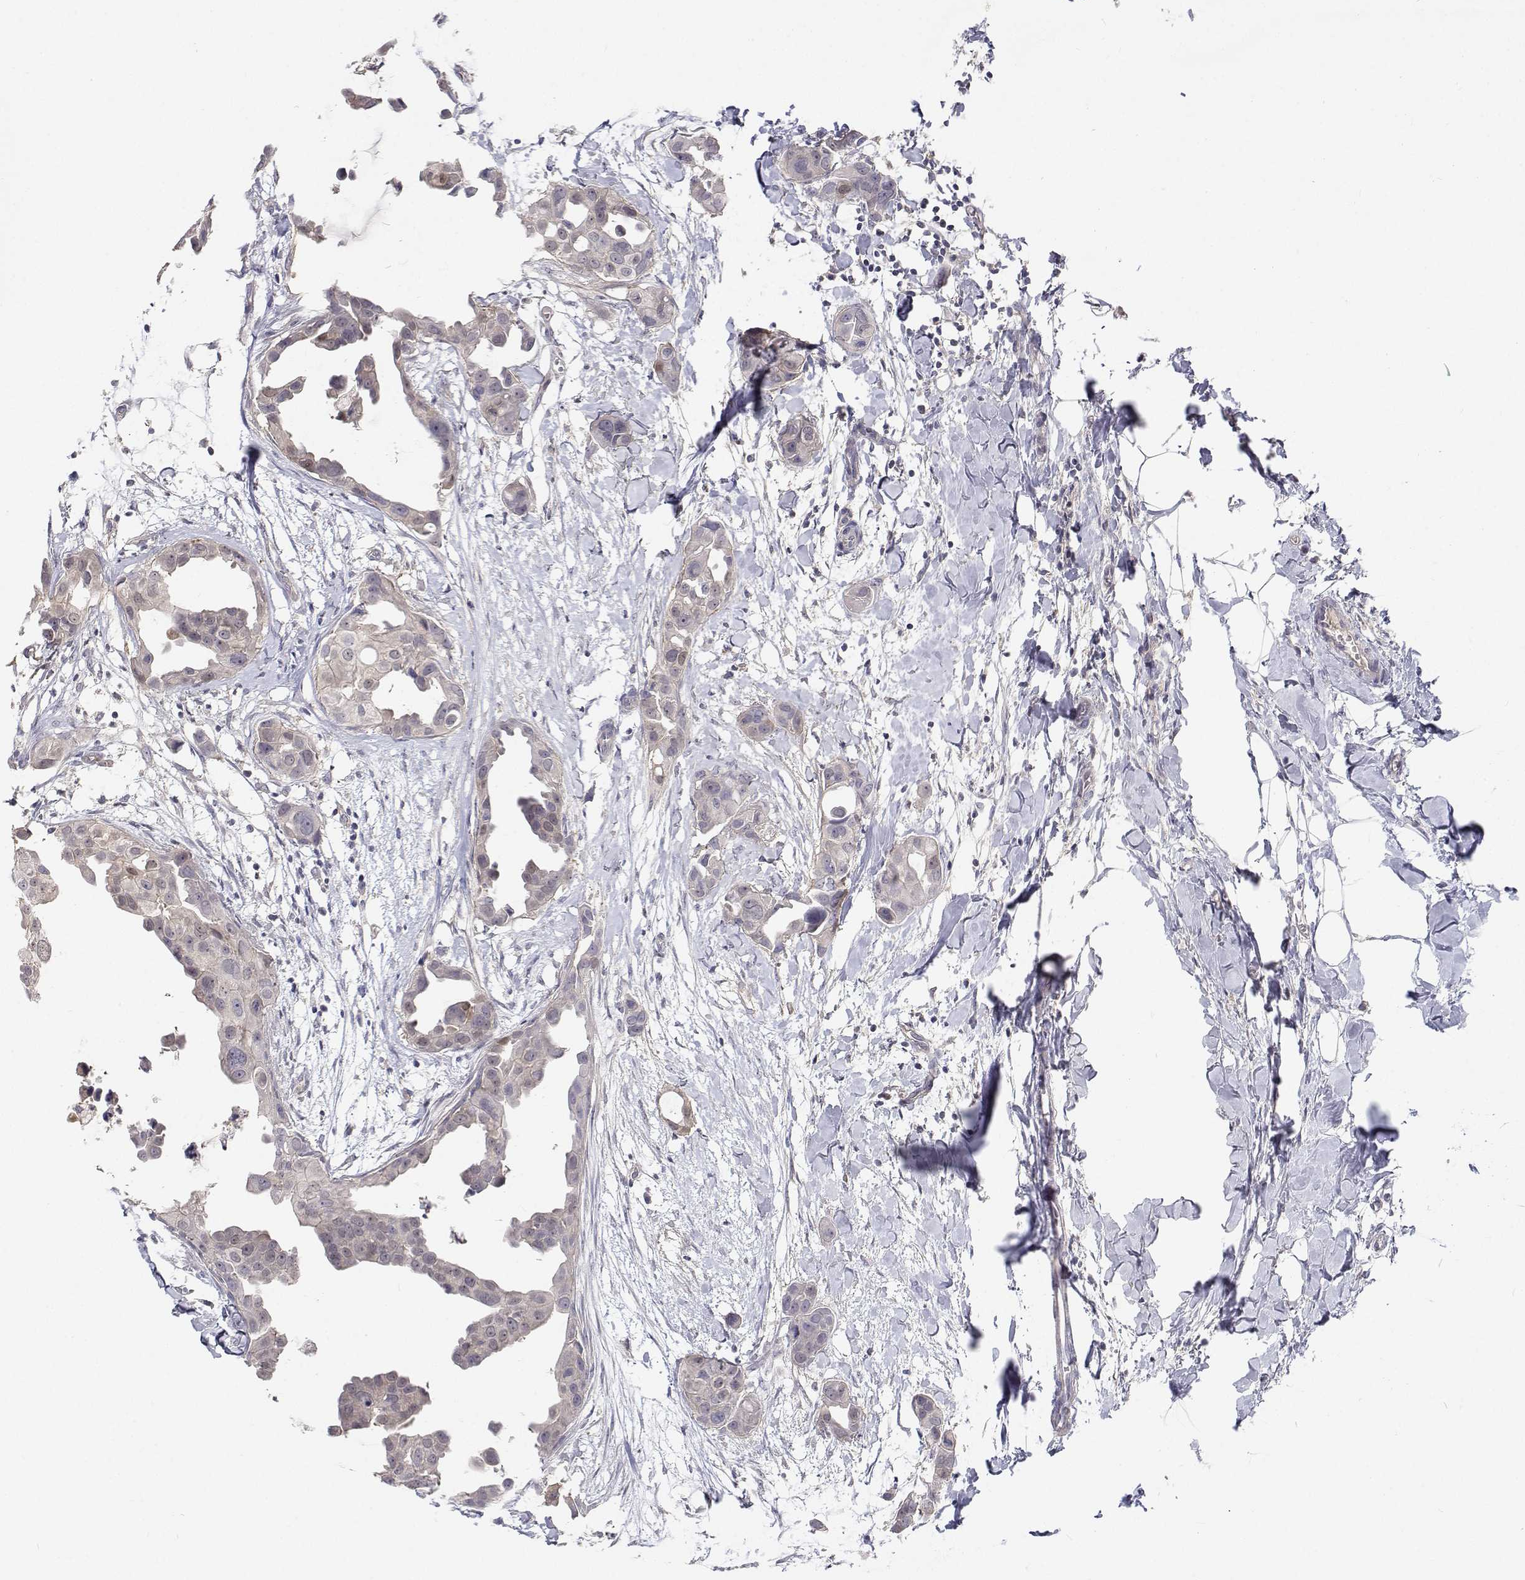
{"staining": {"intensity": "weak", "quantity": "<25%", "location": "nuclear"}, "tissue": "breast cancer", "cell_type": "Tumor cells", "image_type": "cancer", "snomed": [{"axis": "morphology", "description": "Duct carcinoma"}, {"axis": "topography", "description": "Breast"}], "caption": "Infiltrating ductal carcinoma (breast) stained for a protein using IHC demonstrates no staining tumor cells.", "gene": "MYPN", "patient": {"sex": "female", "age": 38}}